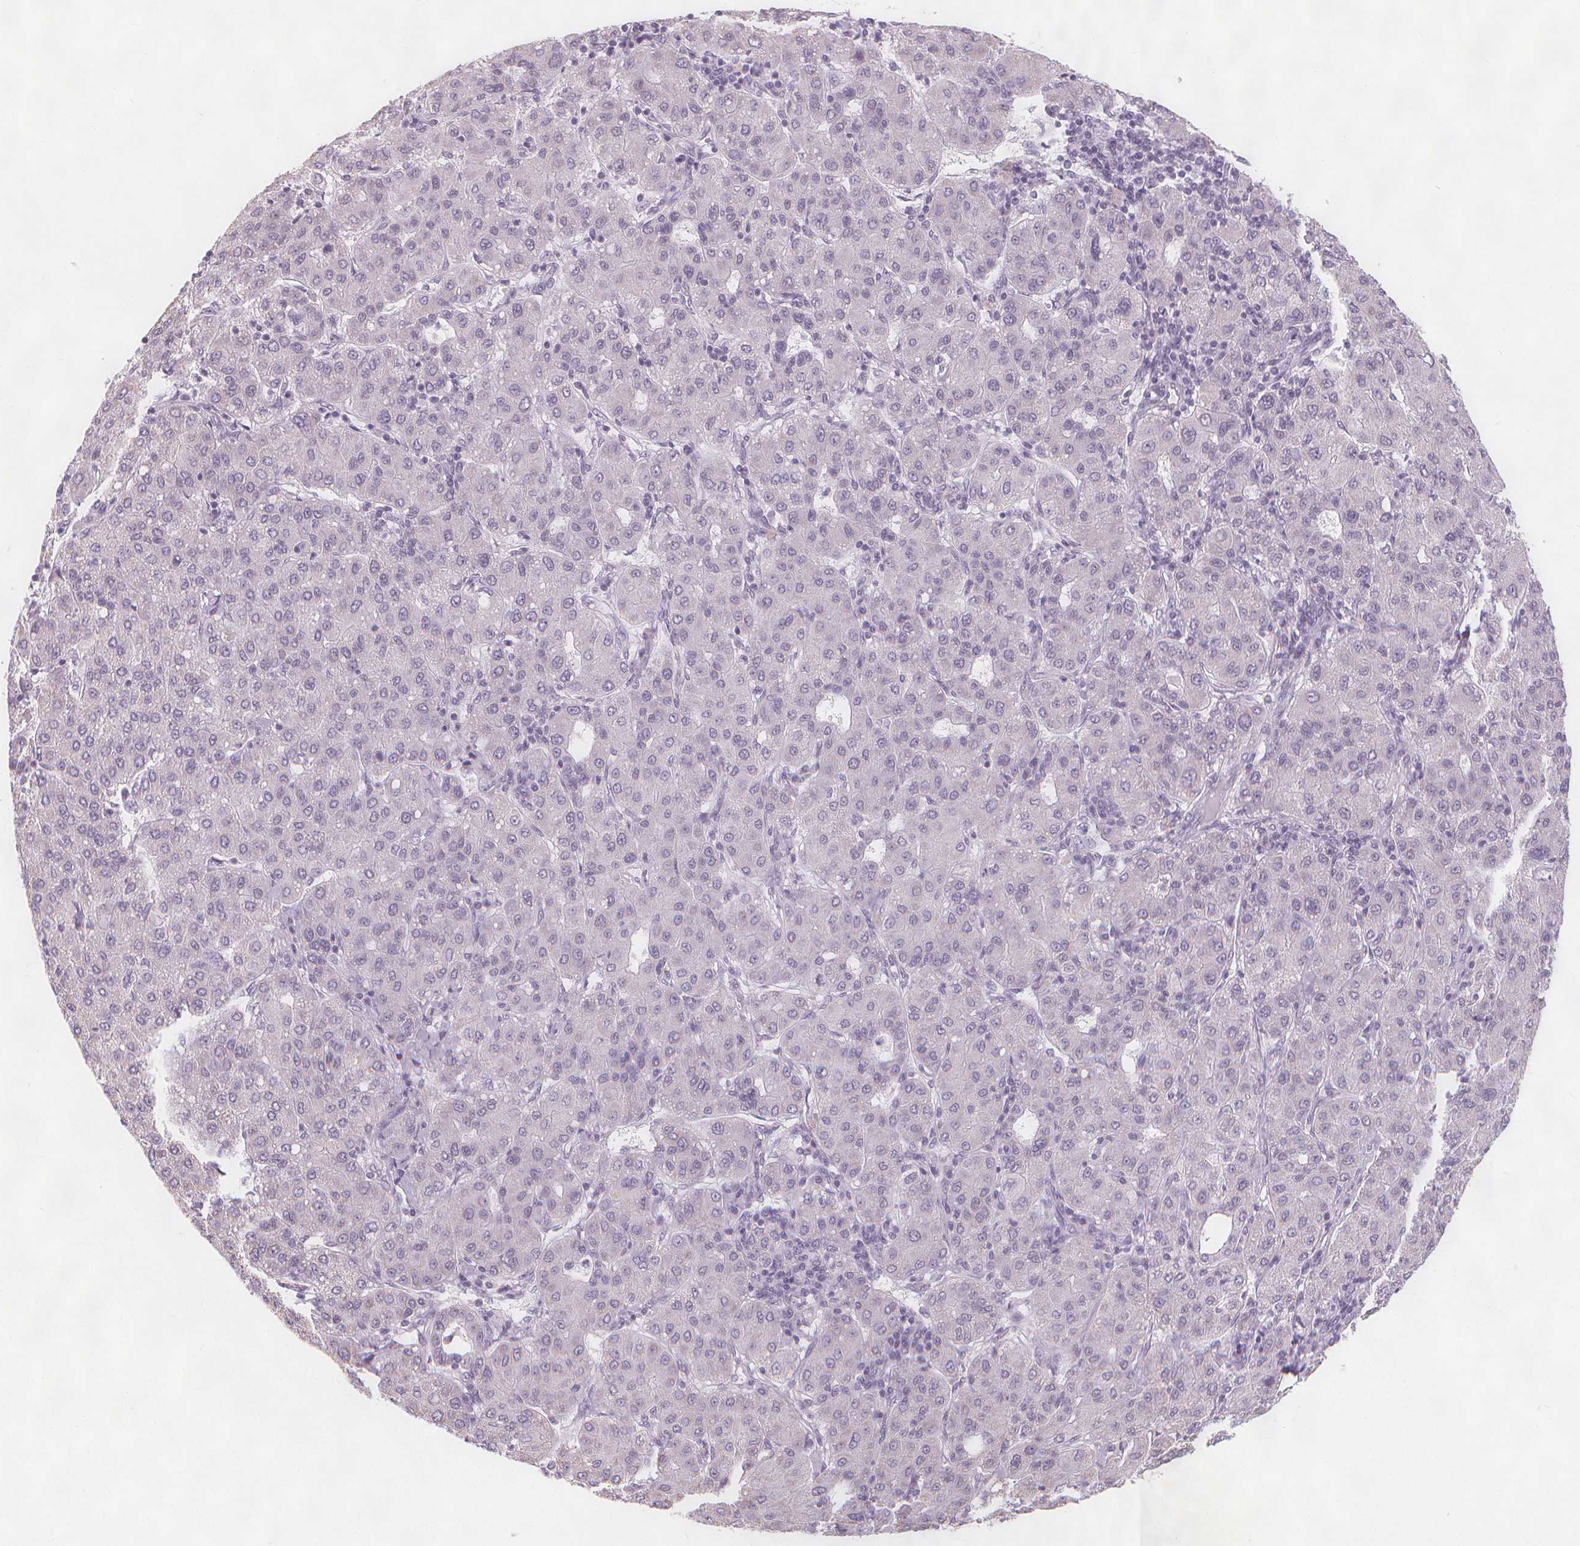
{"staining": {"intensity": "negative", "quantity": "none", "location": "none"}, "tissue": "liver cancer", "cell_type": "Tumor cells", "image_type": "cancer", "snomed": [{"axis": "morphology", "description": "Carcinoma, Hepatocellular, NOS"}, {"axis": "topography", "description": "Liver"}], "caption": "DAB immunohistochemical staining of hepatocellular carcinoma (liver) exhibits no significant staining in tumor cells. Brightfield microscopy of immunohistochemistry (IHC) stained with DAB (brown) and hematoxylin (blue), captured at high magnification.", "gene": "TIPIN", "patient": {"sex": "male", "age": 65}}